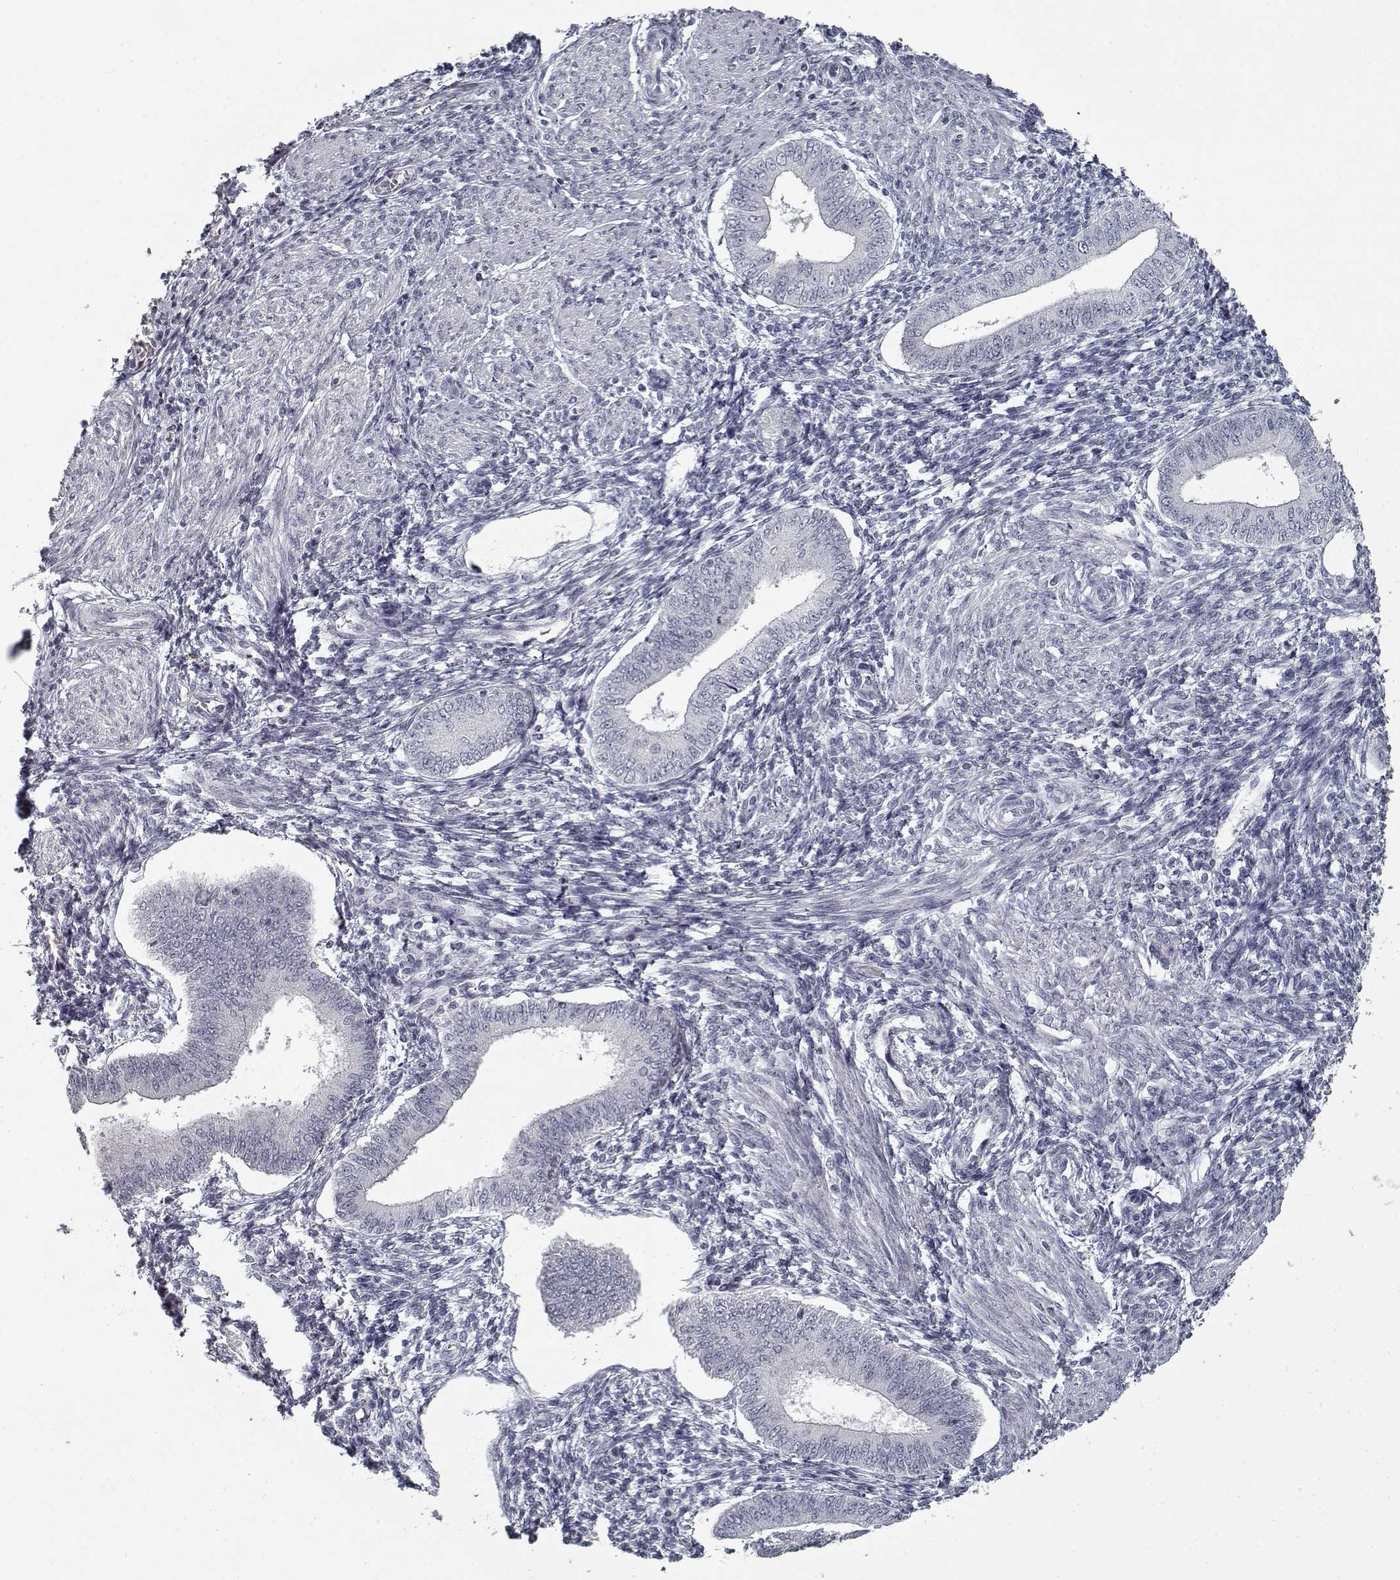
{"staining": {"intensity": "negative", "quantity": "none", "location": "none"}, "tissue": "endometrium", "cell_type": "Cells in endometrial stroma", "image_type": "normal", "snomed": [{"axis": "morphology", "description": "Normal tissue, NOS"}, {"axis": "topography", "description": "Endometrium"}], "caption": "The IHC photomicrograph has no significant positivity in cells in endometrial stroma of endometrium.", "gene": "GAD2", "patient": {"sex": "female", "age": 42}}